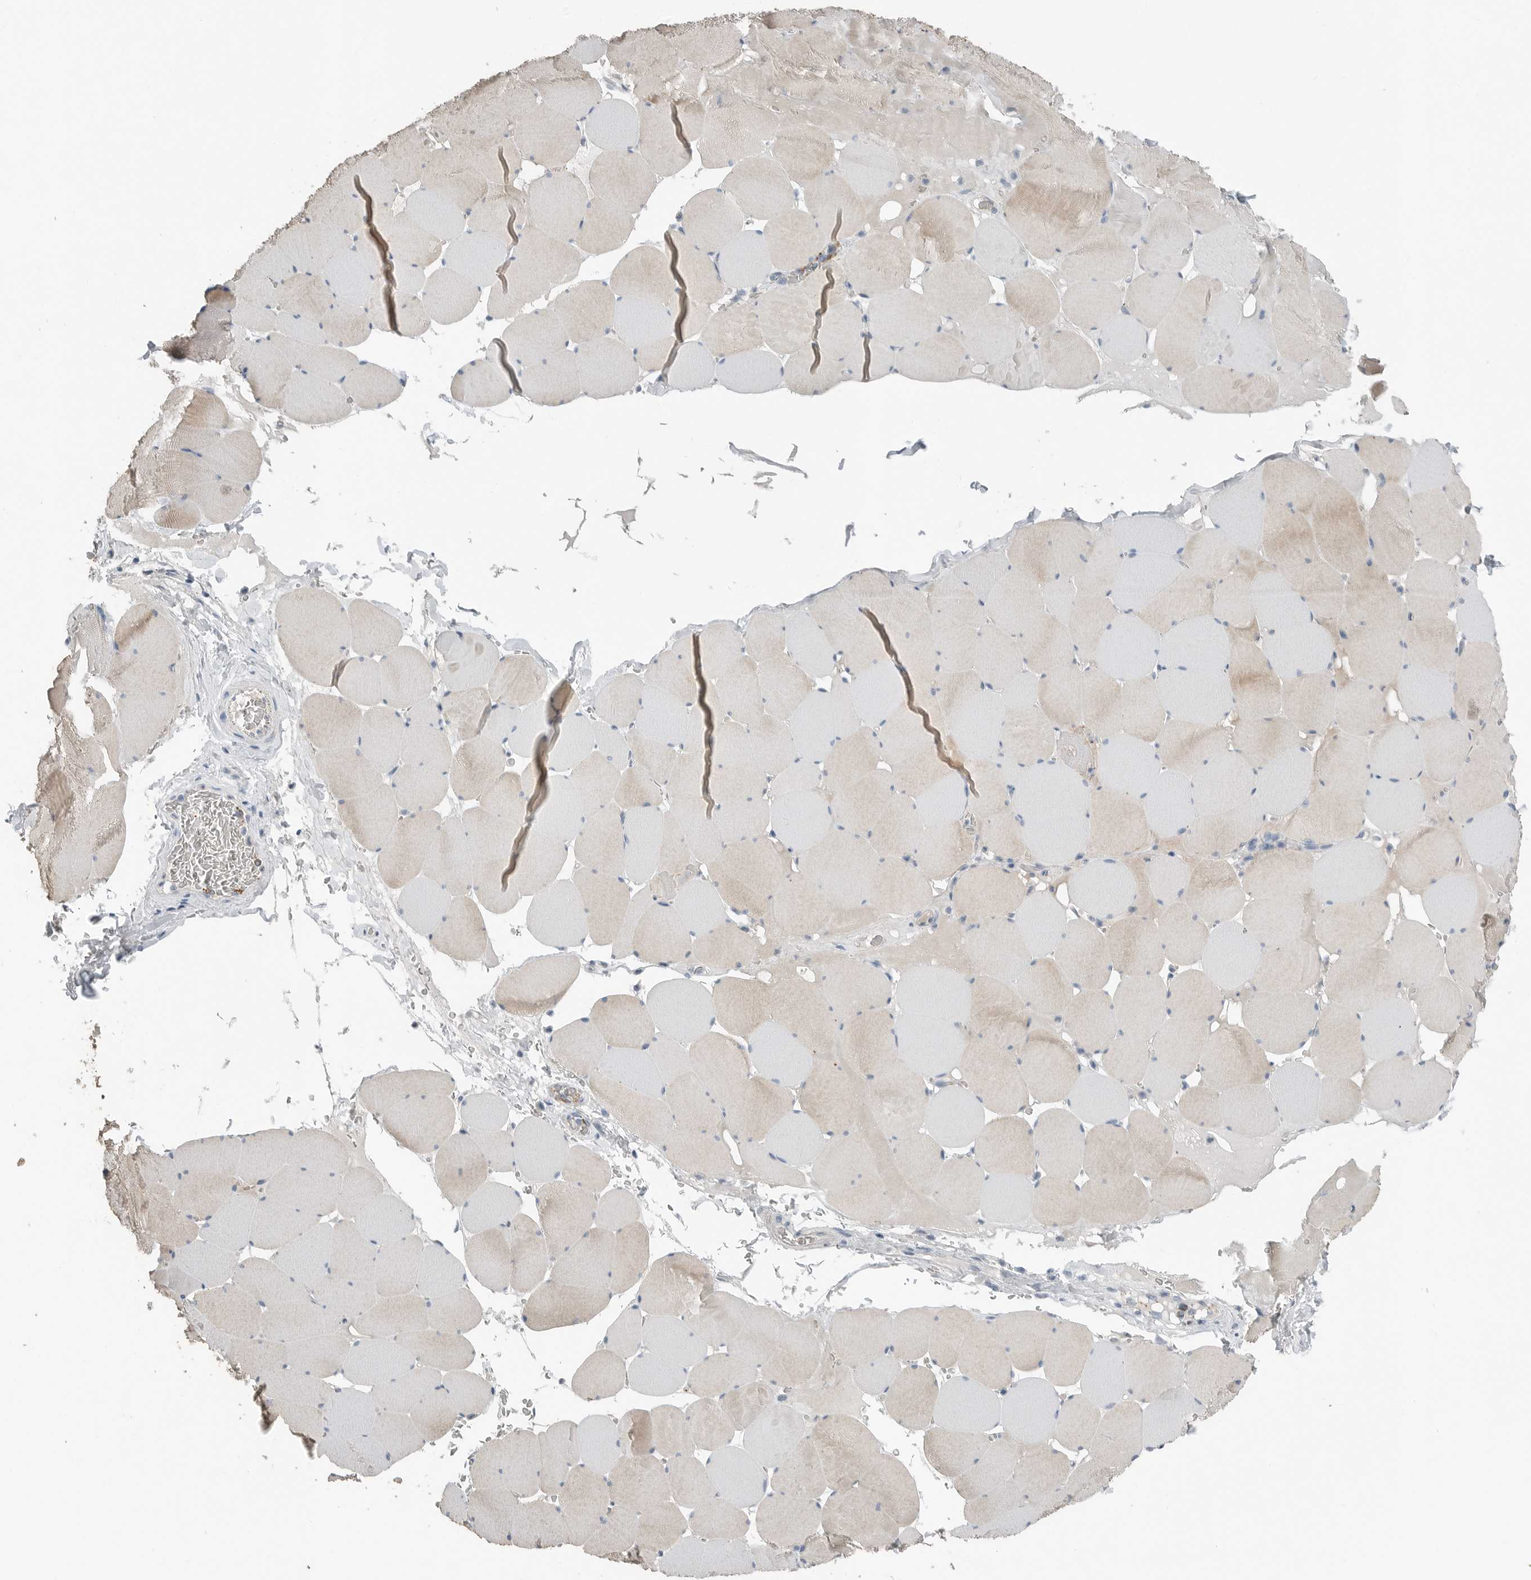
{"staining": {"intensity": "weak", "quantity": ">75%", "location": "cytoplasmic/membranous"}, "tissue": "skeletal muscle", "cell_type": "Myocytes", "image_type": "normal", "snomed": [{"axis": "morphology", "description": "Normal tissue, NOS"}, {"axis": "topography", "description": "Skeletal muscle"}], "caption": "Immunohistochemistry histopathology image of unremarkable skeletal muscle stained for a protein (brown), which reveals low levels of weak cytoplasmic/membranous expression in approximately >75% of myocytes.", "gene": "SERPINB7", "patient": {"sex": "male", "age": 62}}